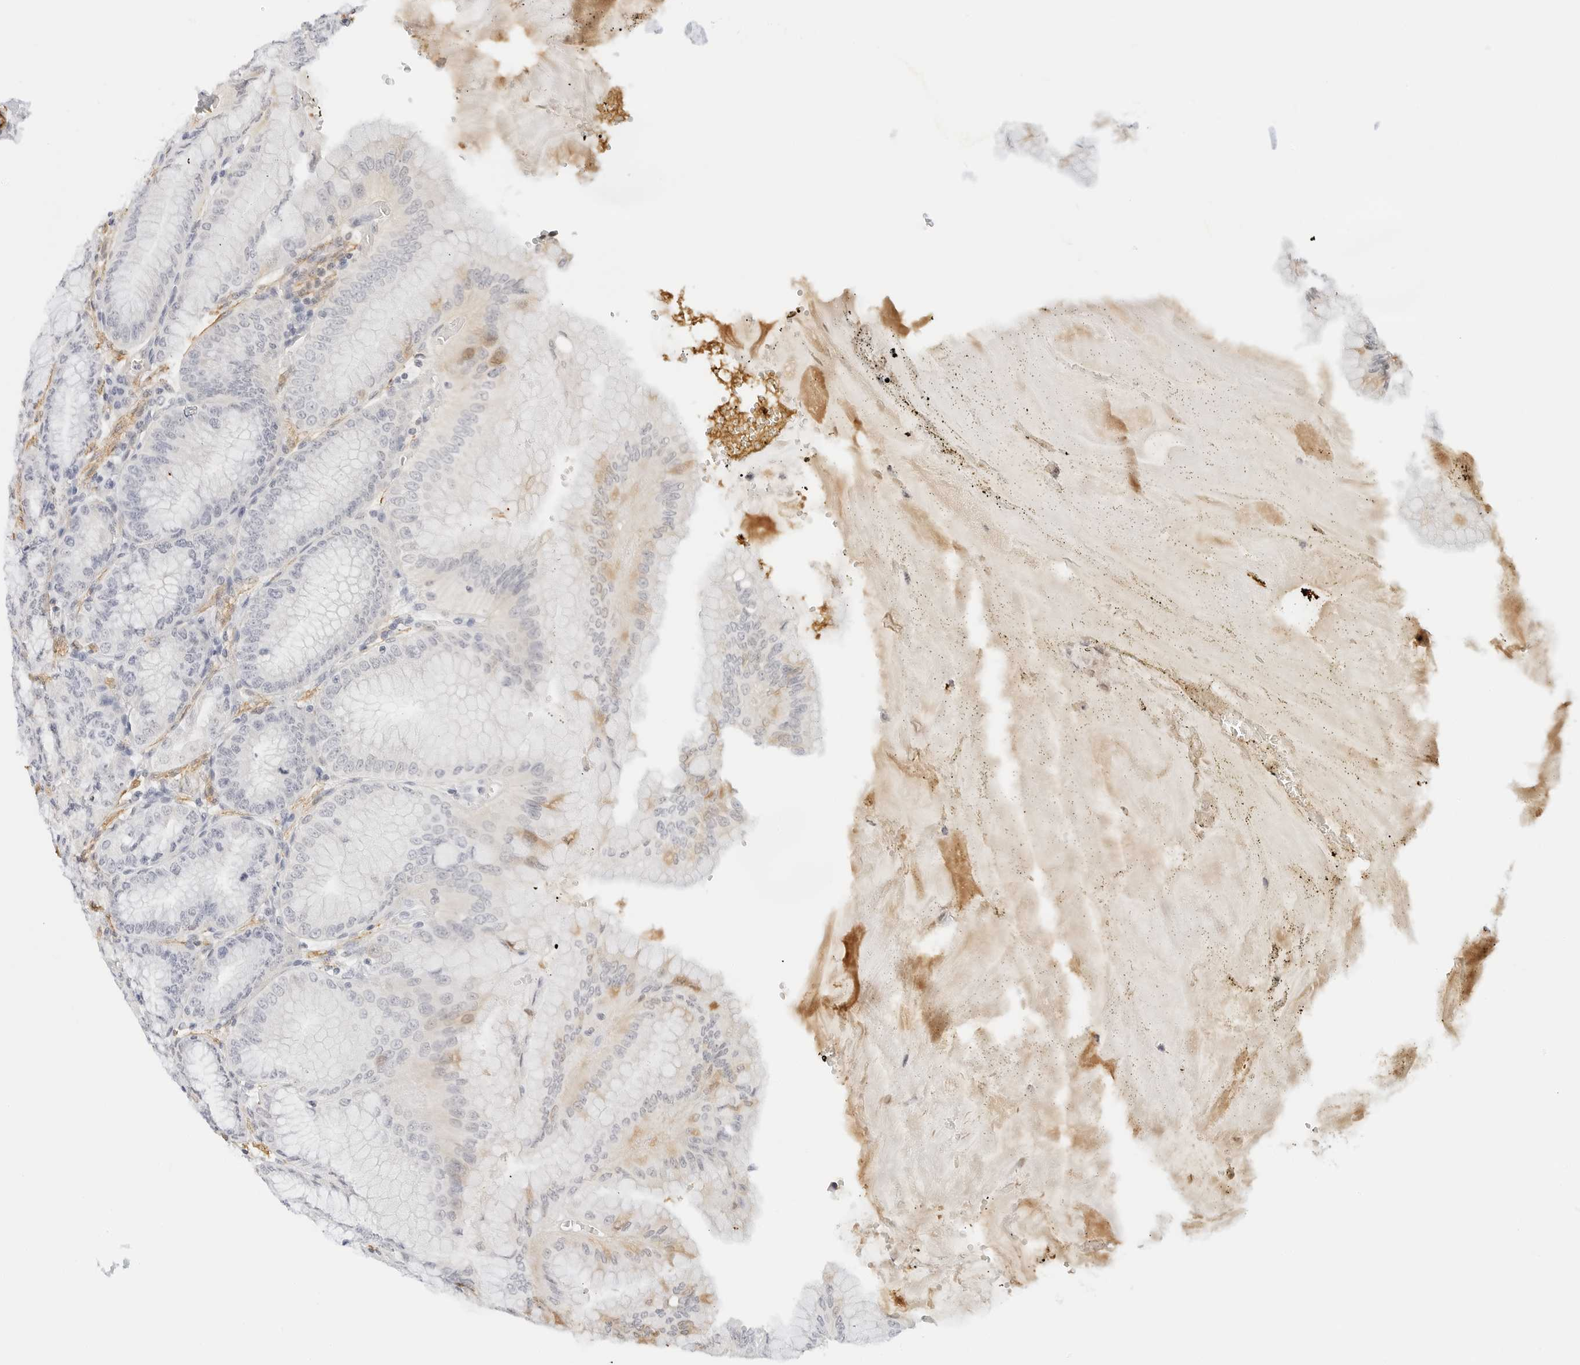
{"staining": {"intensity": "negative", "quantity": "none", "location": "none"}, "tissue": "stomach", "cell_type": "Glandular cells", "image_type": "normal", "snomed": [{"axis": "morphology", "description": "Normal tissue, NOS"}, {"axis": "topography", "description": "Stomach, lower"}], "caption": "Micrograph shows no significant protein positivity in glandular cells of normal stomach. Nuclei are stained in blue.", "gene": "PKDCC", "patient": {"sex": "male", "age": 71}}